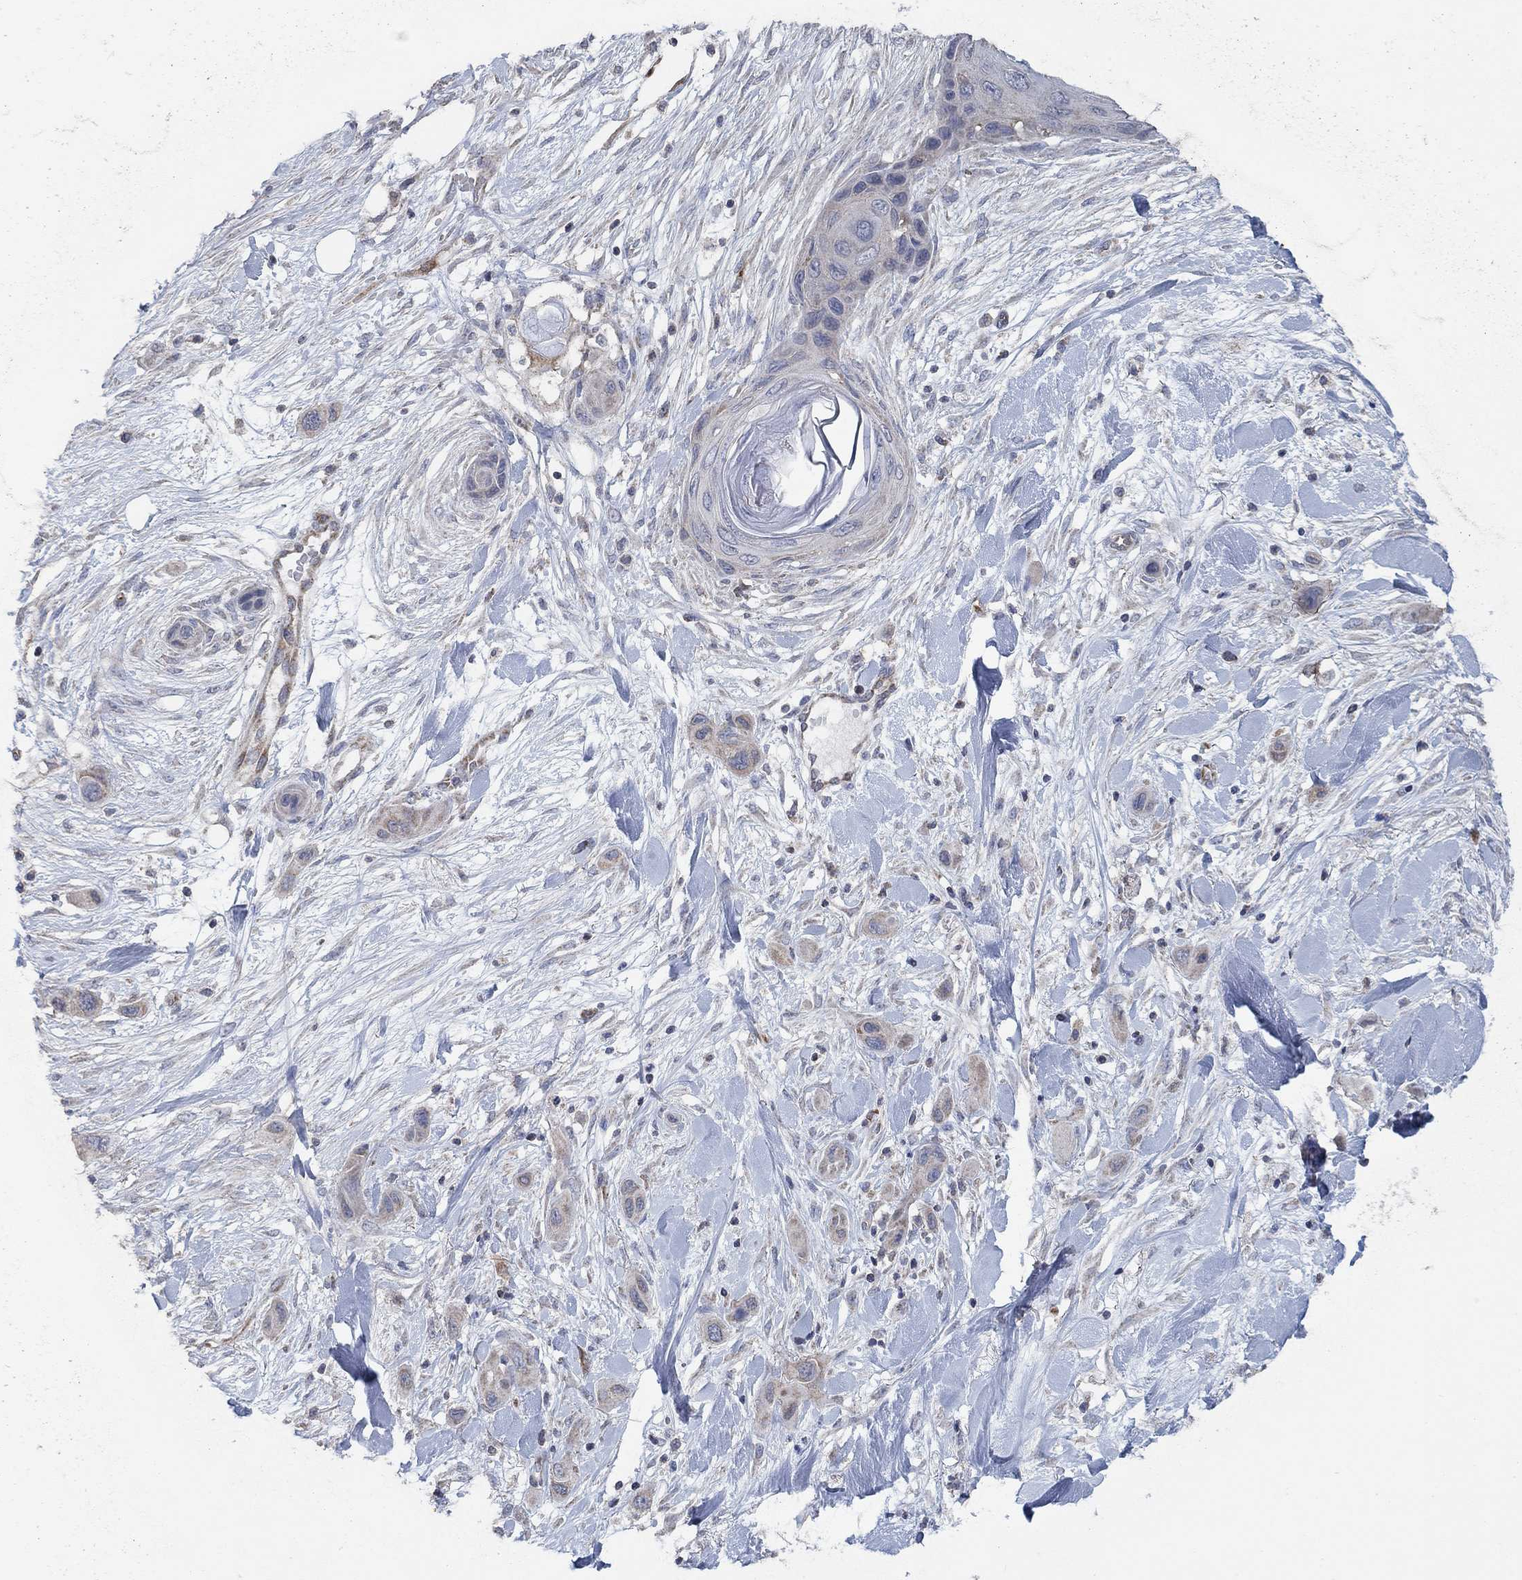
{"staining": {"intensity": "weak", "quantity": "25%-75%", "location": "cytoplasmic/membranous"}, "tissue": "skin cancer", "cell_type": "Tumor cells", "image_type": "cancer", "snomed": [{"axis": "morphology", "description": "Squamous cell carcinoma, NOS"}, {"axis": "topography", "description": "Skin"}], "caption": "A micrograph of skin cancer (squamous cell carcinoma) stained for a protein shows weak cytoplasmic/membranous brown staining in tumor cells.", "gene": "HID1", "patient": {"sex": "male", "age": 79}}